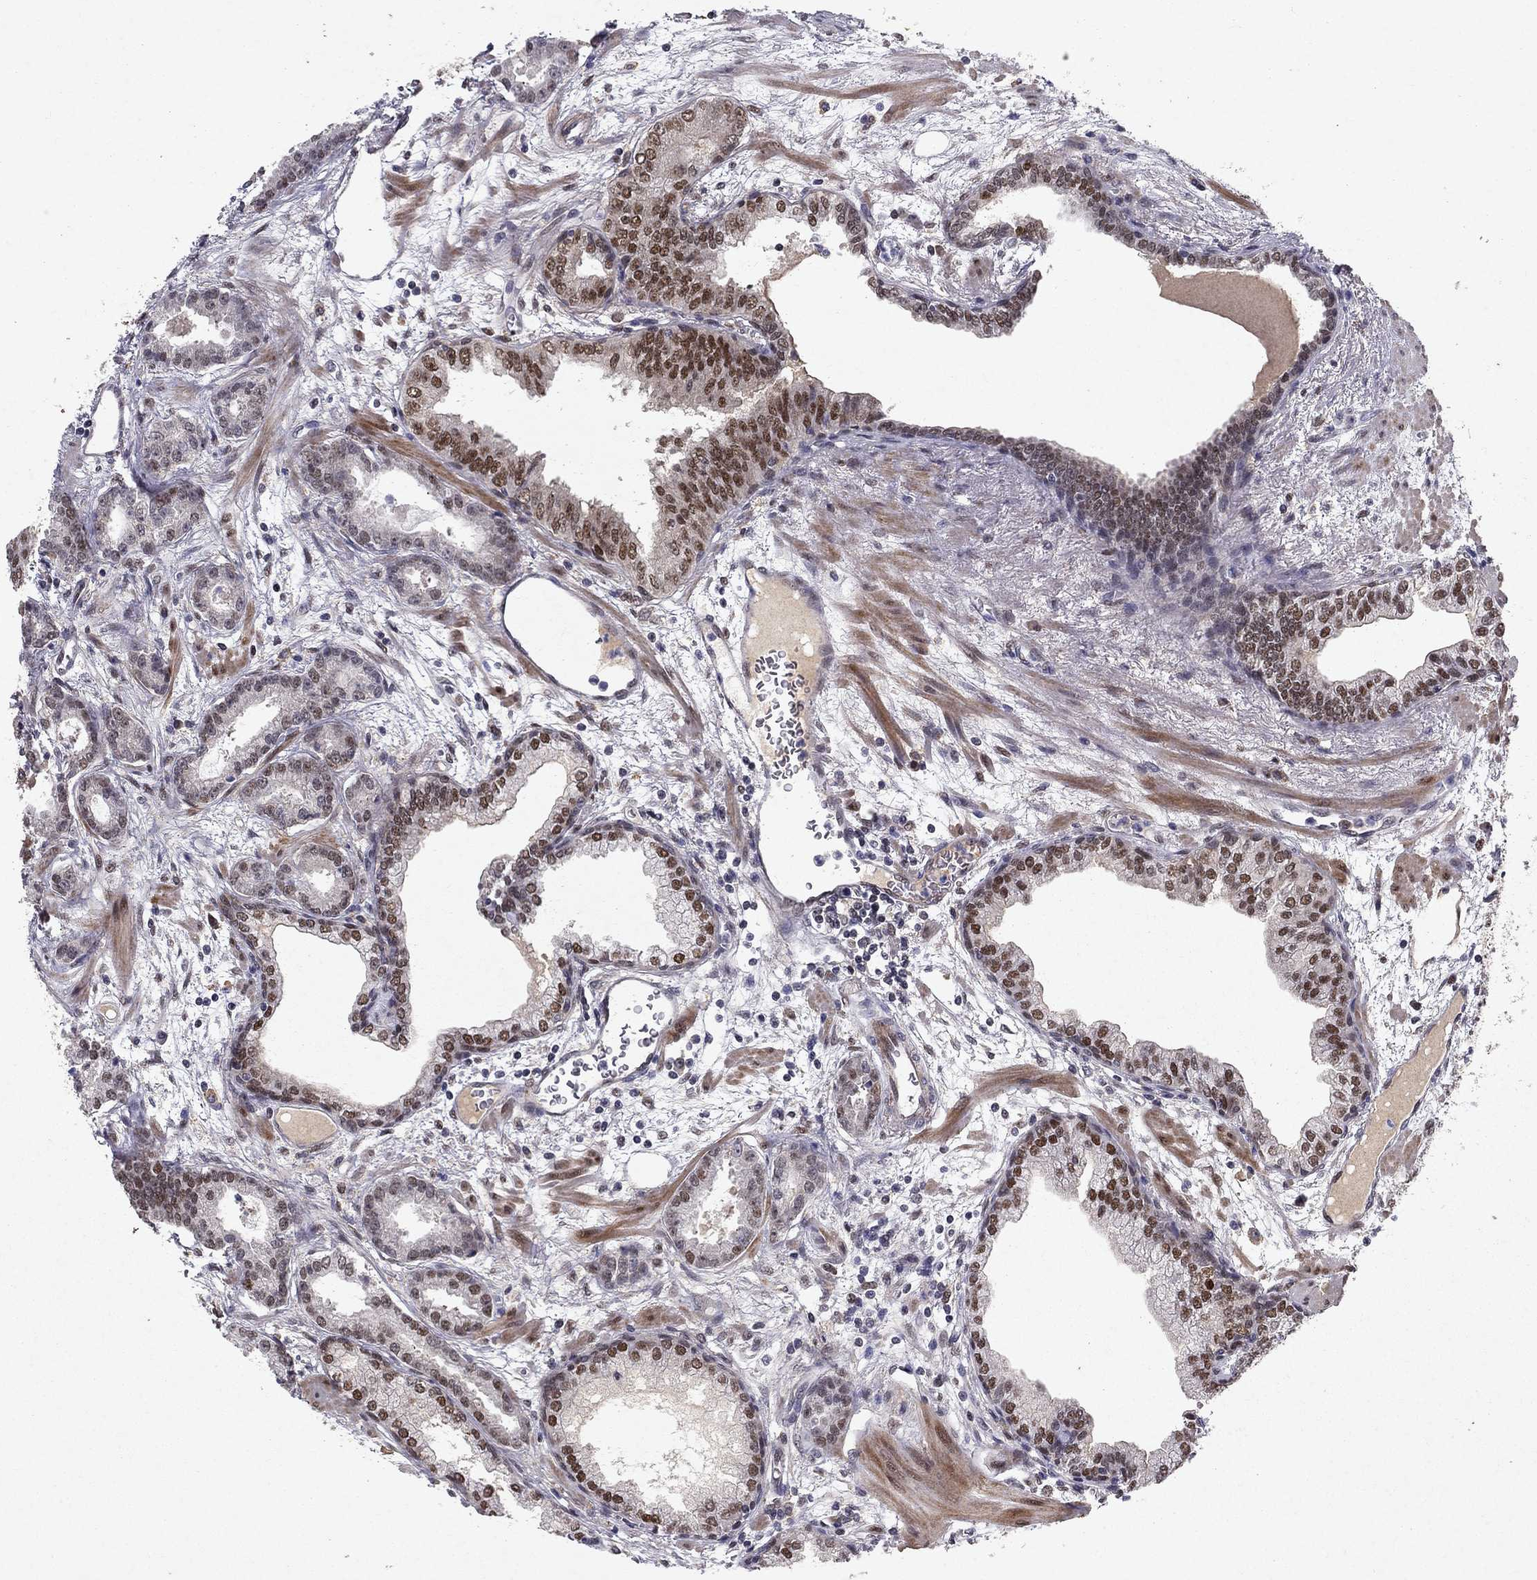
{"staining": {"intensity": "moderate", "quantity": ">75%", "location": "nuclear"}, "tissue": "prostate cancer", "cell_type": "Tumor cells", "image_type": "cancer", "snomed": [{"axis": "morphology", "description": "Adenocarcinoma, Low grade"}, {"axis": "topography", "description": "Prostate"}], "caption": "Human prostate adenocarcinoma (low-grade) stained for a protein (brown) displays moderate nuclear positive positivity in about >75% of tumor cells.", "gene": "CRTC1", "patient": {"sex": "male", "age": 68}}